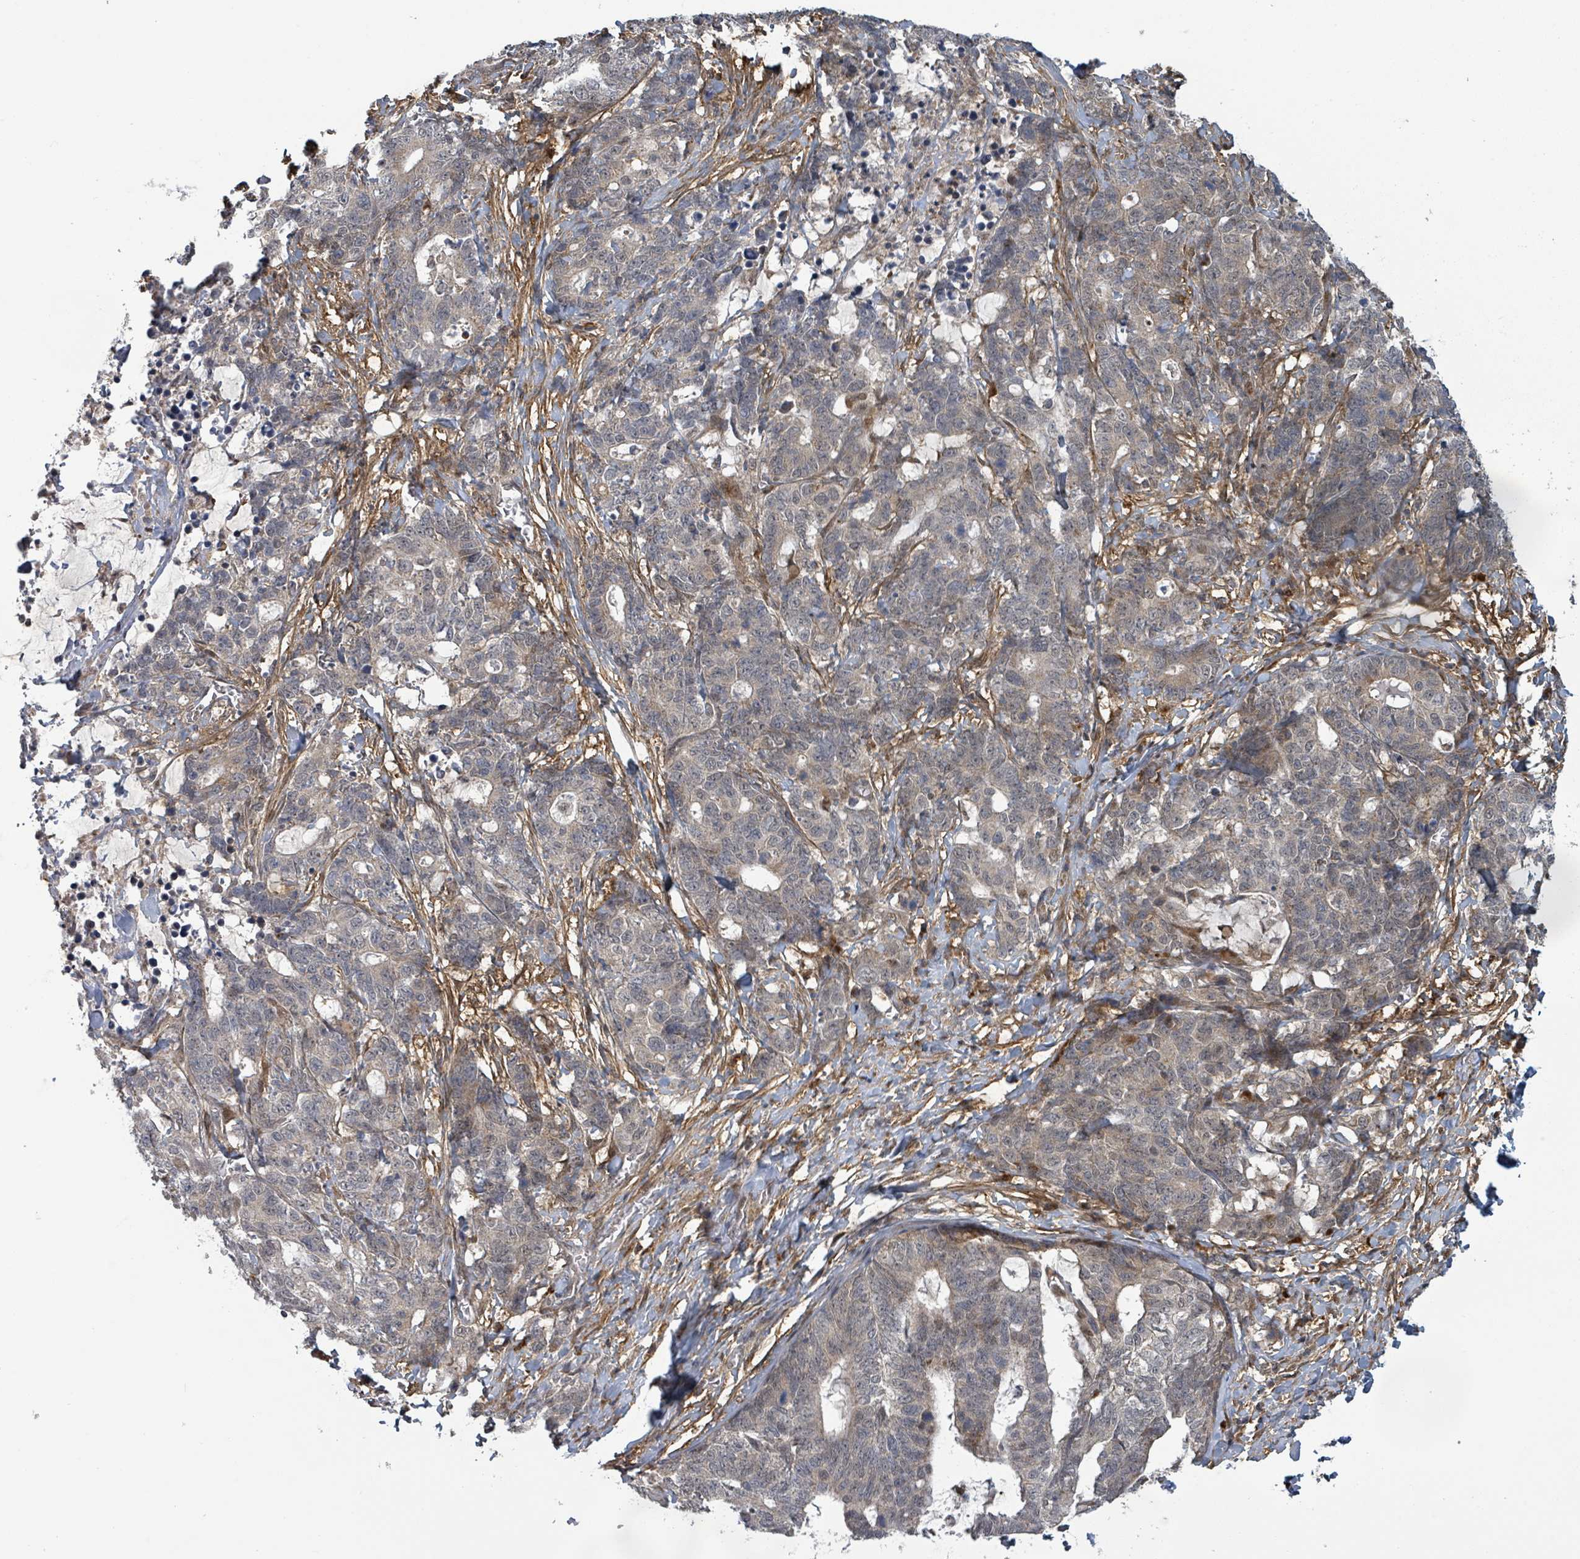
{"staining": {"intensity": "weak", "quantity": "25%-75%", "location": "cytoplasmic/membranous"}, "tissue": "stomach cancer", "cell_type": "Tumor cells", "image_type": "cancer", "snomed": [{"axis": "morphology", "description": "Normal tissue, NOS"}, {"axis": "morphology", "description": "Adenocarcinoma, NOS"}, {"axis": "topography", "description": "Stomach"}], "caption": "Immunohistochemical staining of human stomach adenocarcinoma demonstrates low levels of weak cytoplasmic/membranous positivity in about 25%-75% of tumor cells.", "gene": "GTF3C1", "patient": {"sex": "female", "age": 64}}